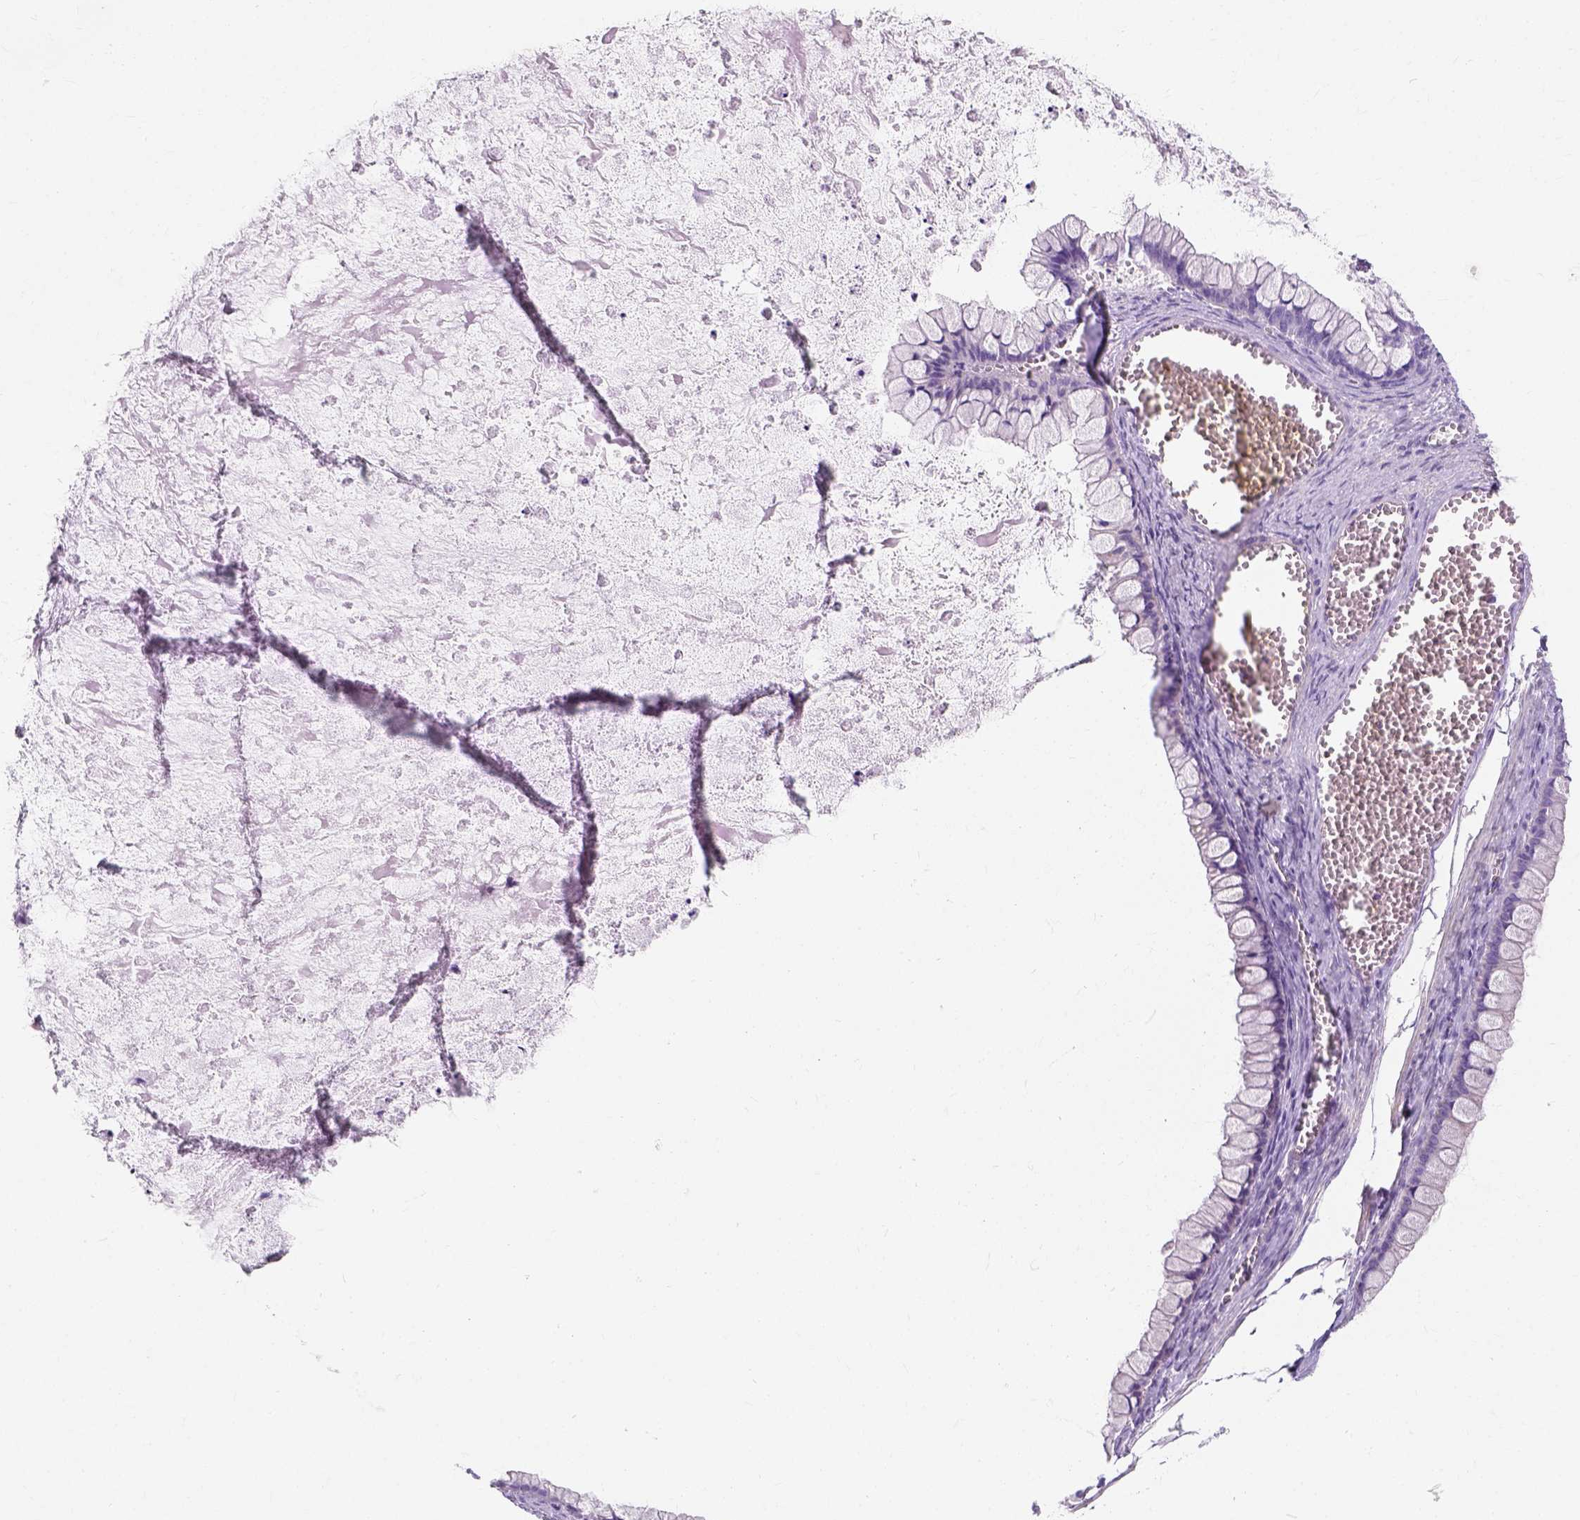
{"staining": {"intensity": "negative", "quantity": "none", "location": "none"}, "tissue": "ovarian cancer", "cell_type": "Tumor cells", "image_type": "cancer", "snomed": [{"axis": "morphology", "description": "Cystadenocarcinoma, mucinous, NOS"}, {"axis": "topography", "description": "Ovary"}], "caption": "Tumor cells are negative for brown protein staining in mucinous cystadenocarcinoma (ovarian).", "gene": "MYH15", "patient": {"sex": "female", "age": 67}}